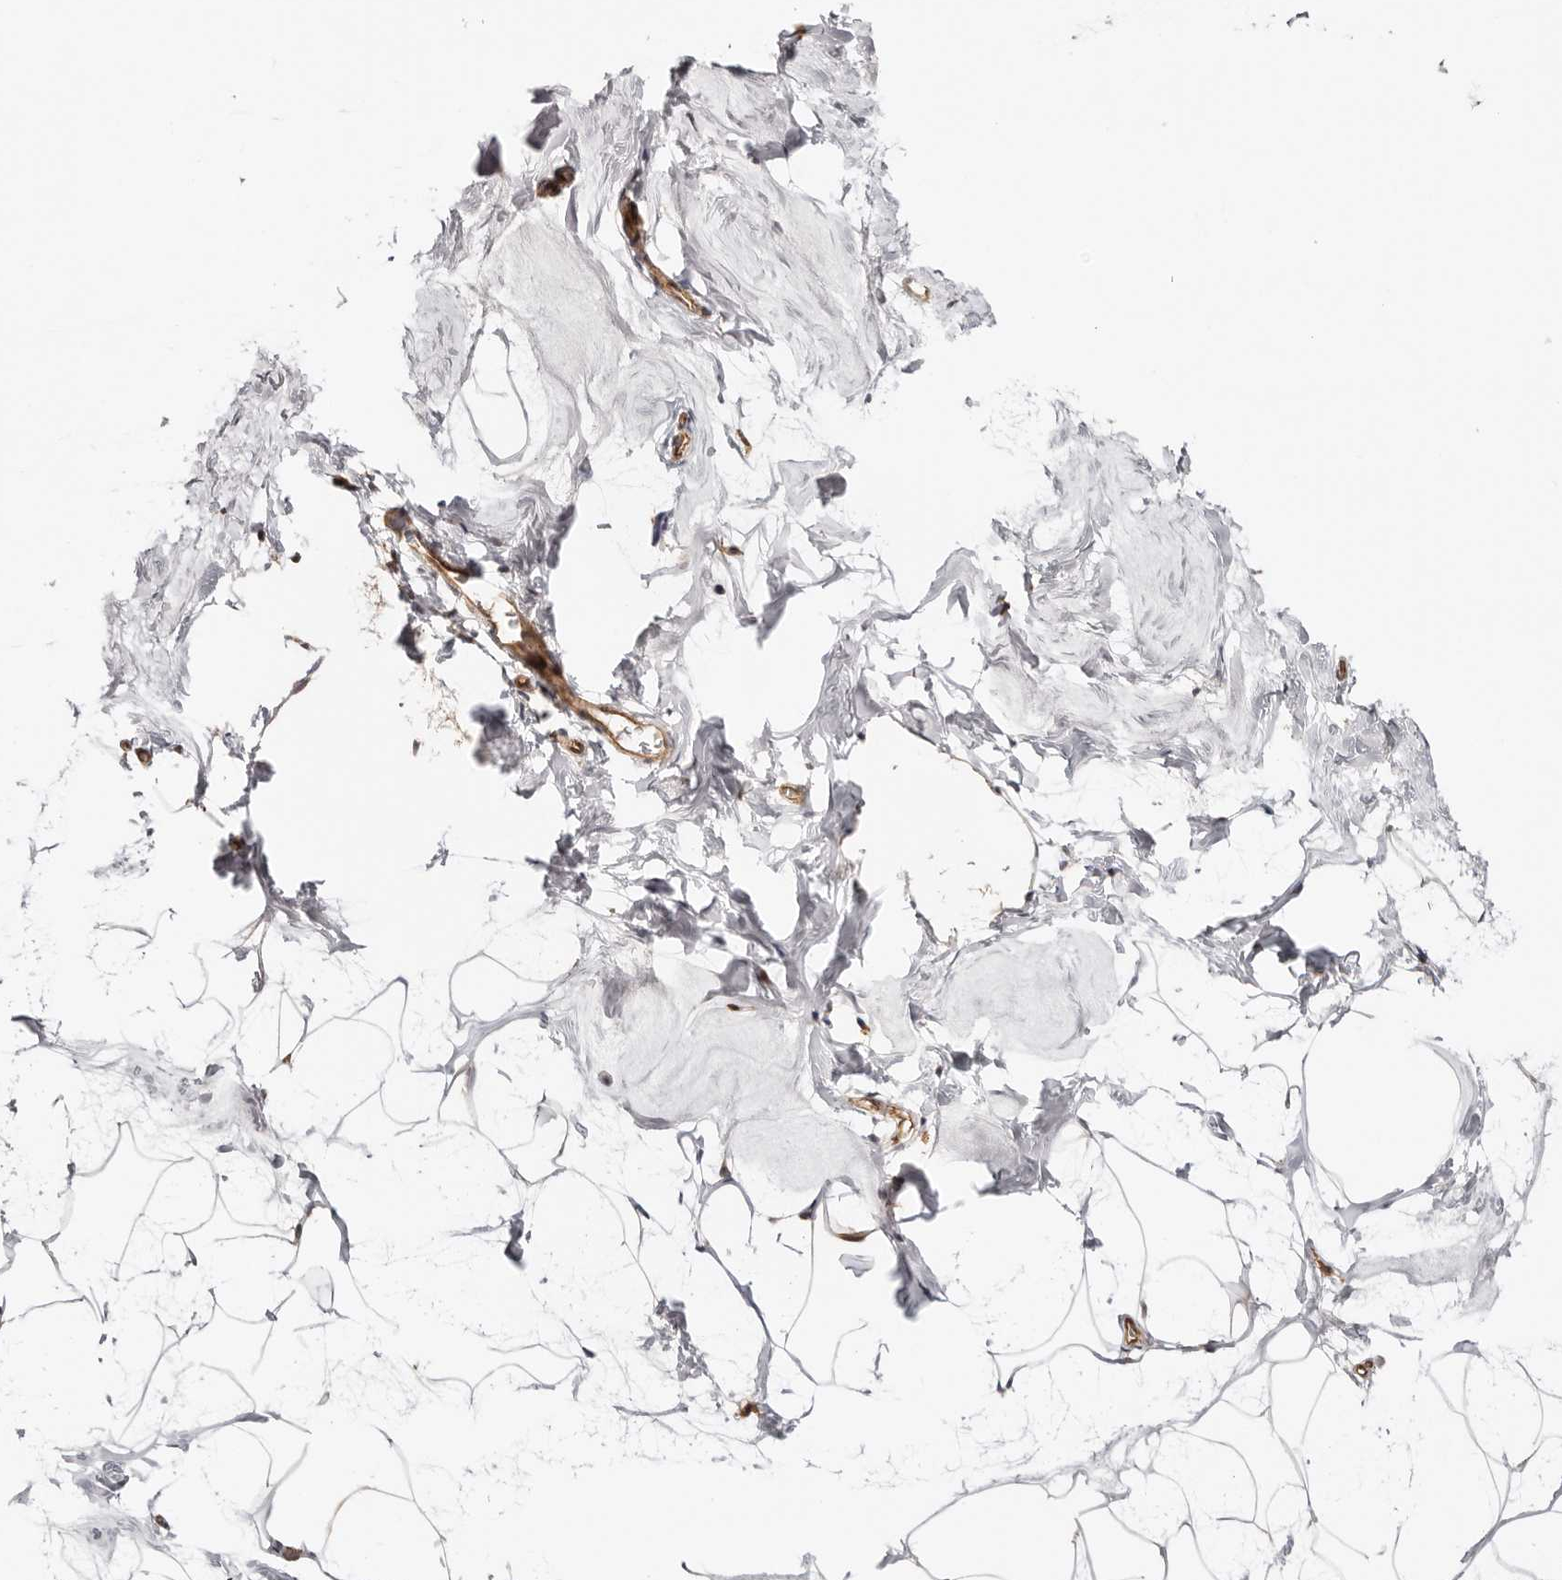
{"staining": {"intensity": "negative", "quantity": "none", "location": "none"}, "tissue": "breast", "cell_type": "Adipocytes", "image_type": "normal", "snomed": [{"axis": "morphology", "description": "Normal tissue, NOS"}, {"axis": "morphology", "description": "Lobular carcinoma"}, {"axis": "topography", "description": "Breast"}], "caption": "A high-resolution photomicrograph shows immunohistochemistry staining of normal breast, which reveals no significant staining in adipocytes.", "gene": "ODF2L", "patient": {"sex": "female", "age": 62}}